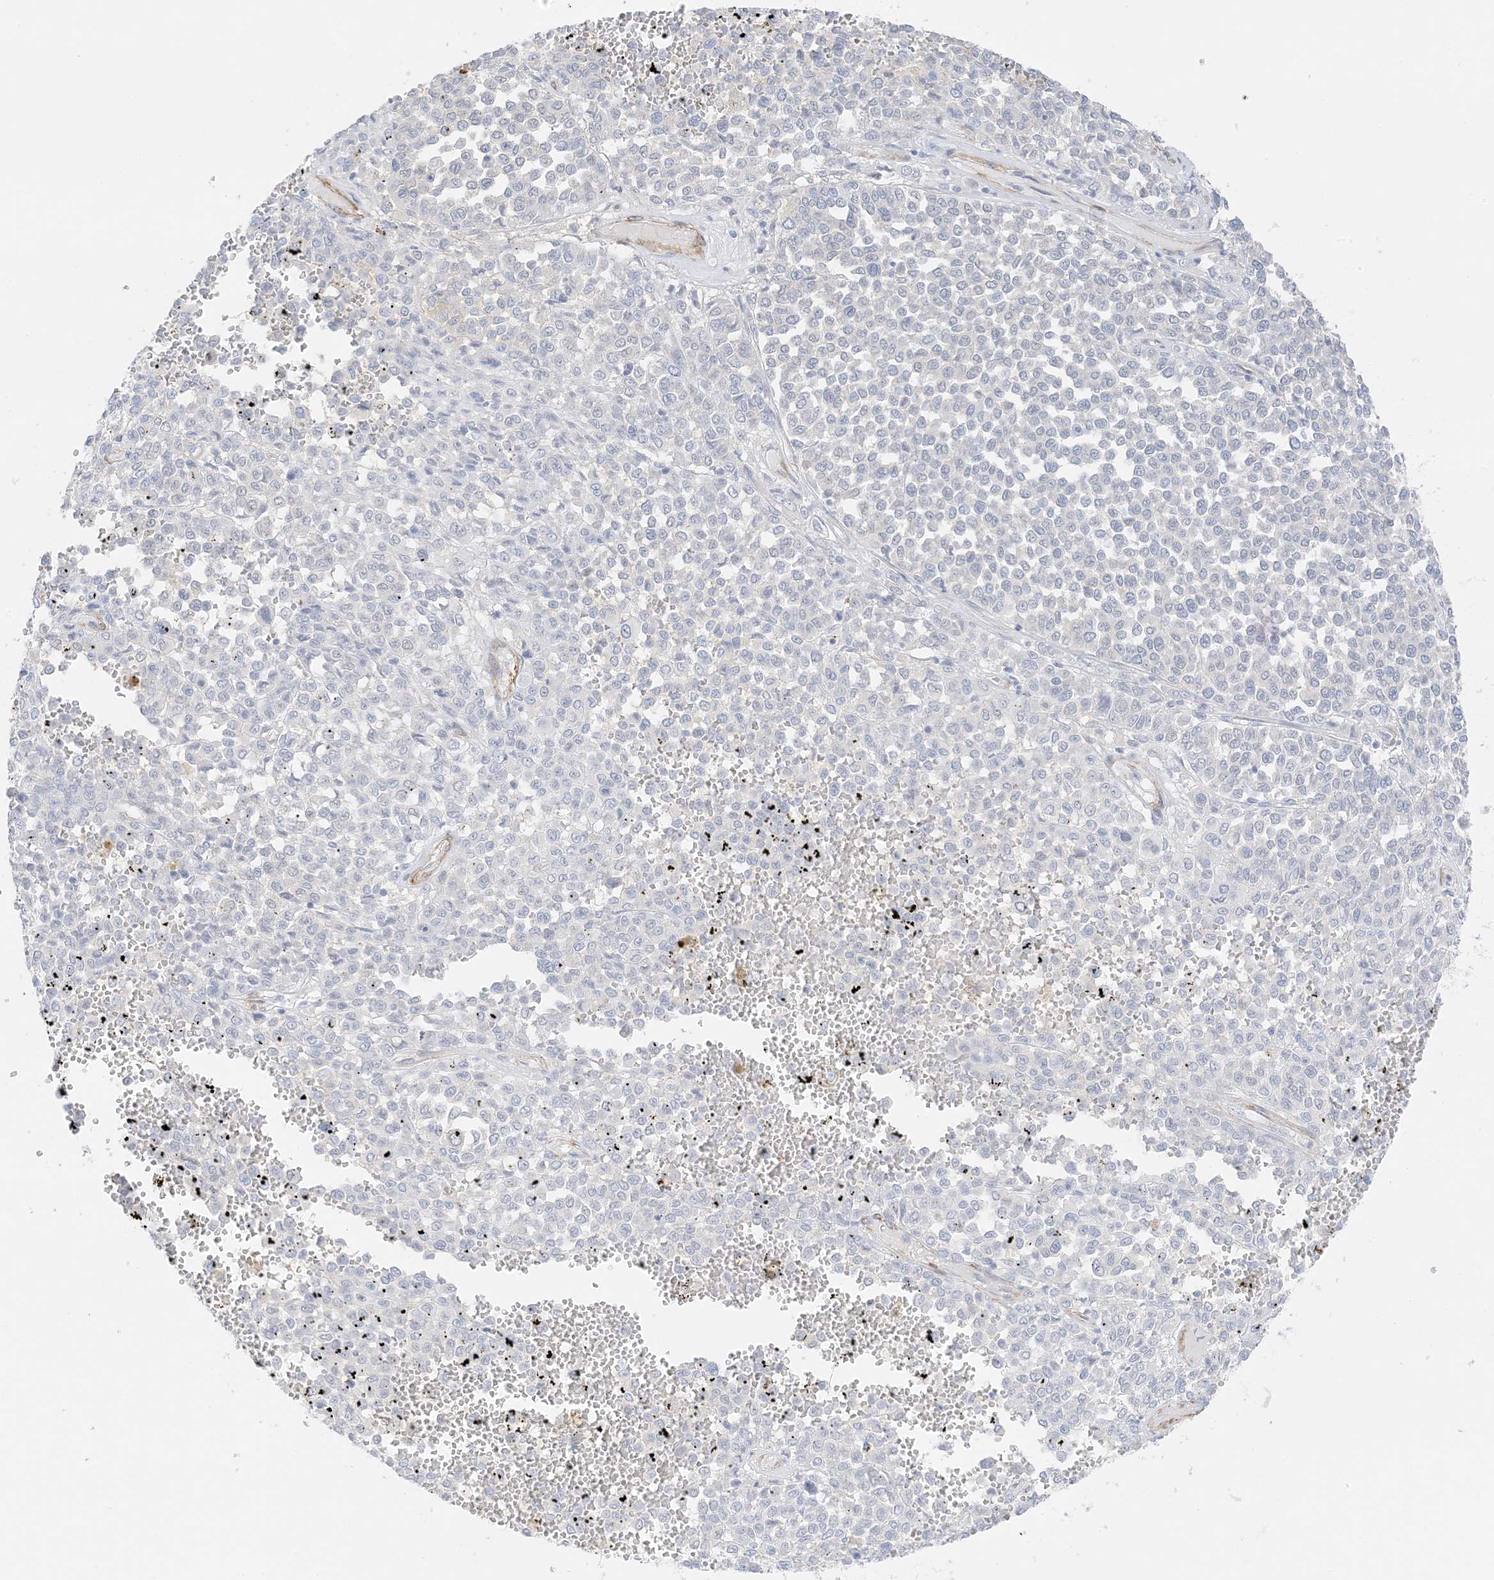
{"staining": {"intensity": "negative", "quantity": "none", "location": "none"}, "tissue": "melanoma", "cell_type": "Tumor cells", "image_type": "cancer", "snomed": [{"axis": "morphology", "description": "Malignant melanoma, Metastatic site"}, {"axis": "topography", "description": "Pancreas"}], "caption": "Immunohistochemical staining of melanoma exhibits no significant expression in tumor cells.", "gene": "SLC22A13", "patient": {"sex": "female", "age": 30}}